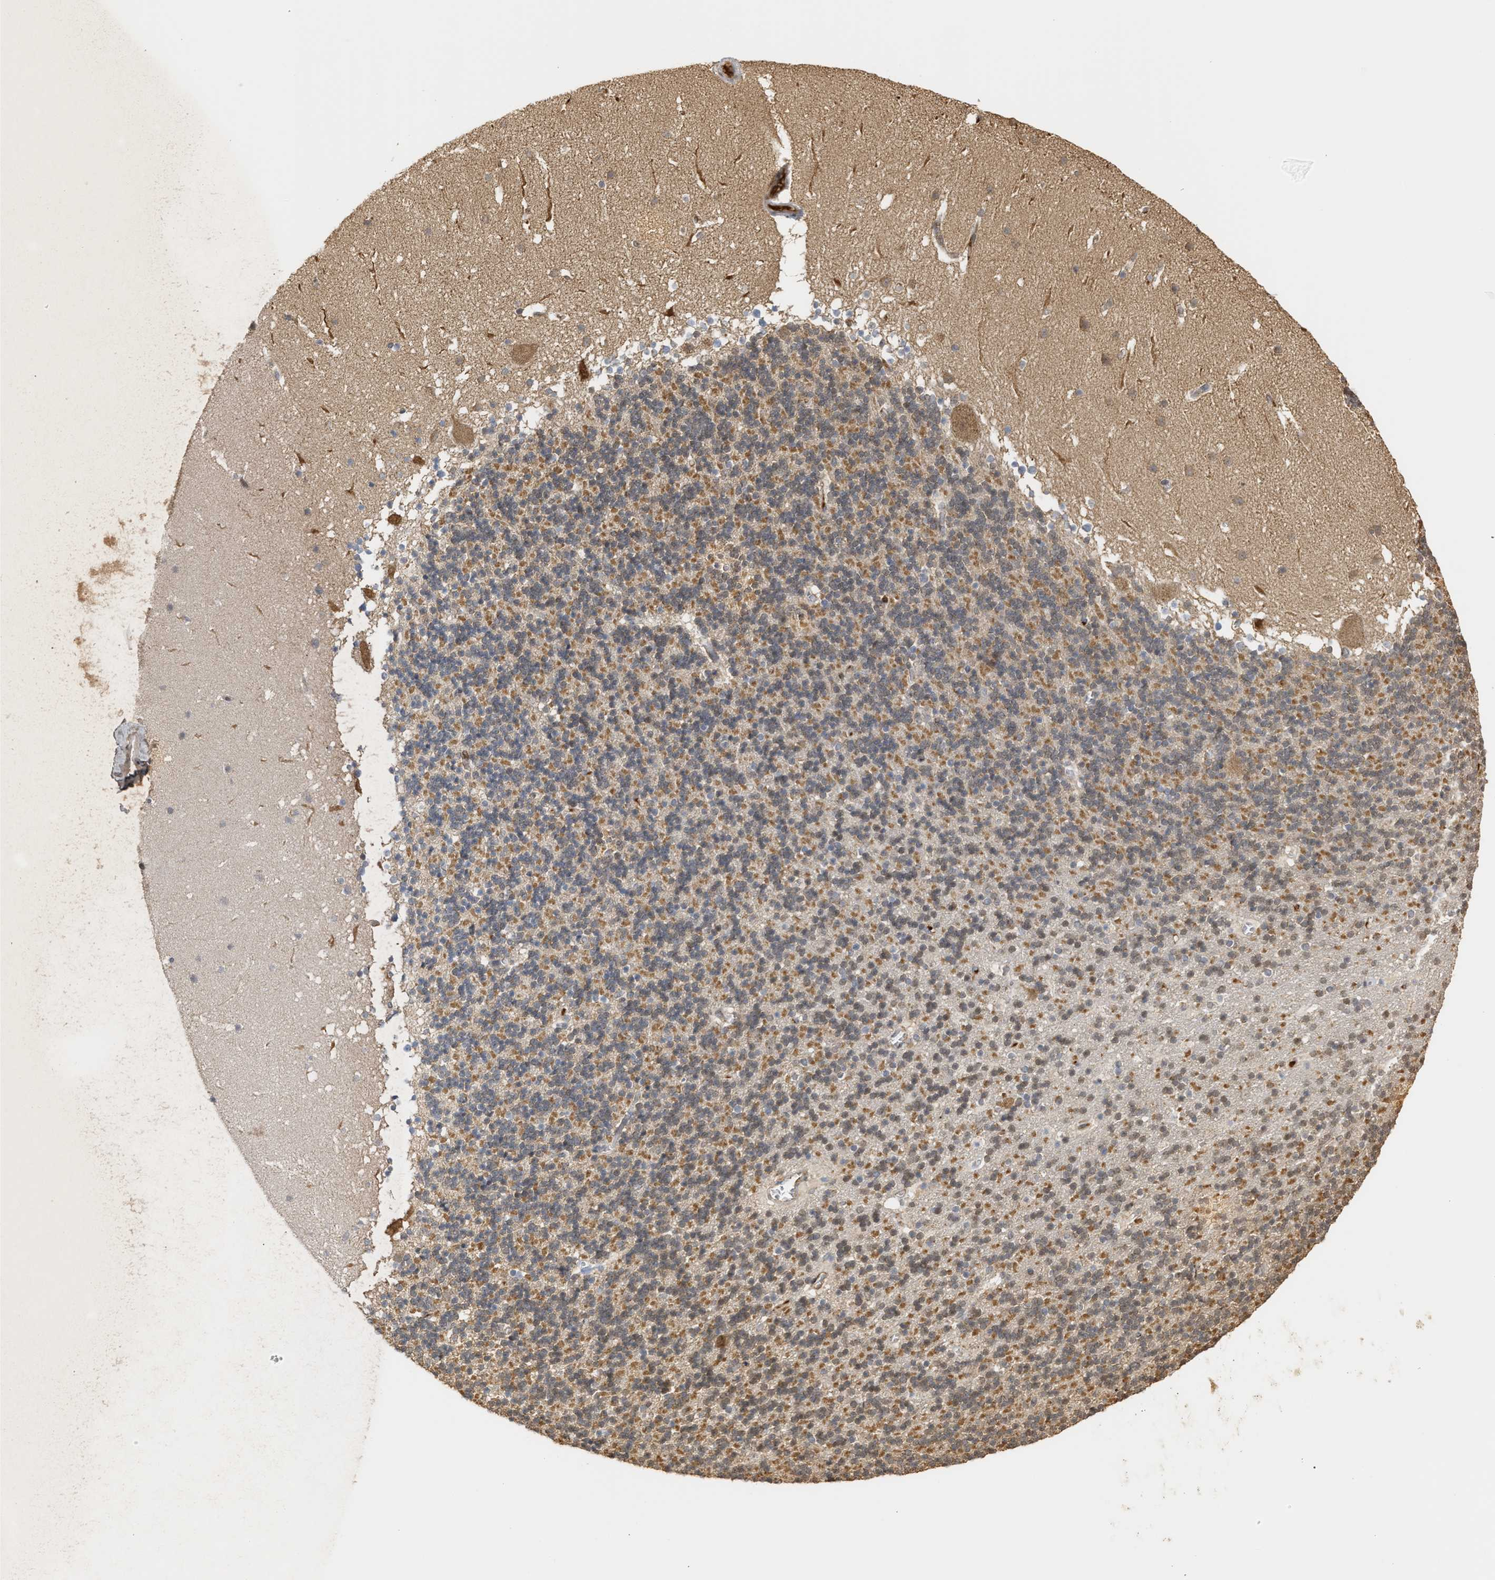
{"staining": {"intensity": "moderate", "quantity": "25%-75%", "location": "cytoplasmic/membranous"}, "tissue": "cerebellum", "cell_type": "Cells in granular layer", "image_type": "normal", "snomed": [{"axis": "morphology", "description": "Normal tissue, NOS"}, {"axis": "topography", "description": "Cerebellum"}], "caption": "Immunohistochemistry image of normal human cerebellum stained for a protein (brown), which shows medium levels of moderate cytoplasmic/membranous staining in approximately 25%-75% of cells in granular layer.", "gene": "ZFAND5", "patient": {"sex": "male", "age": 45}}